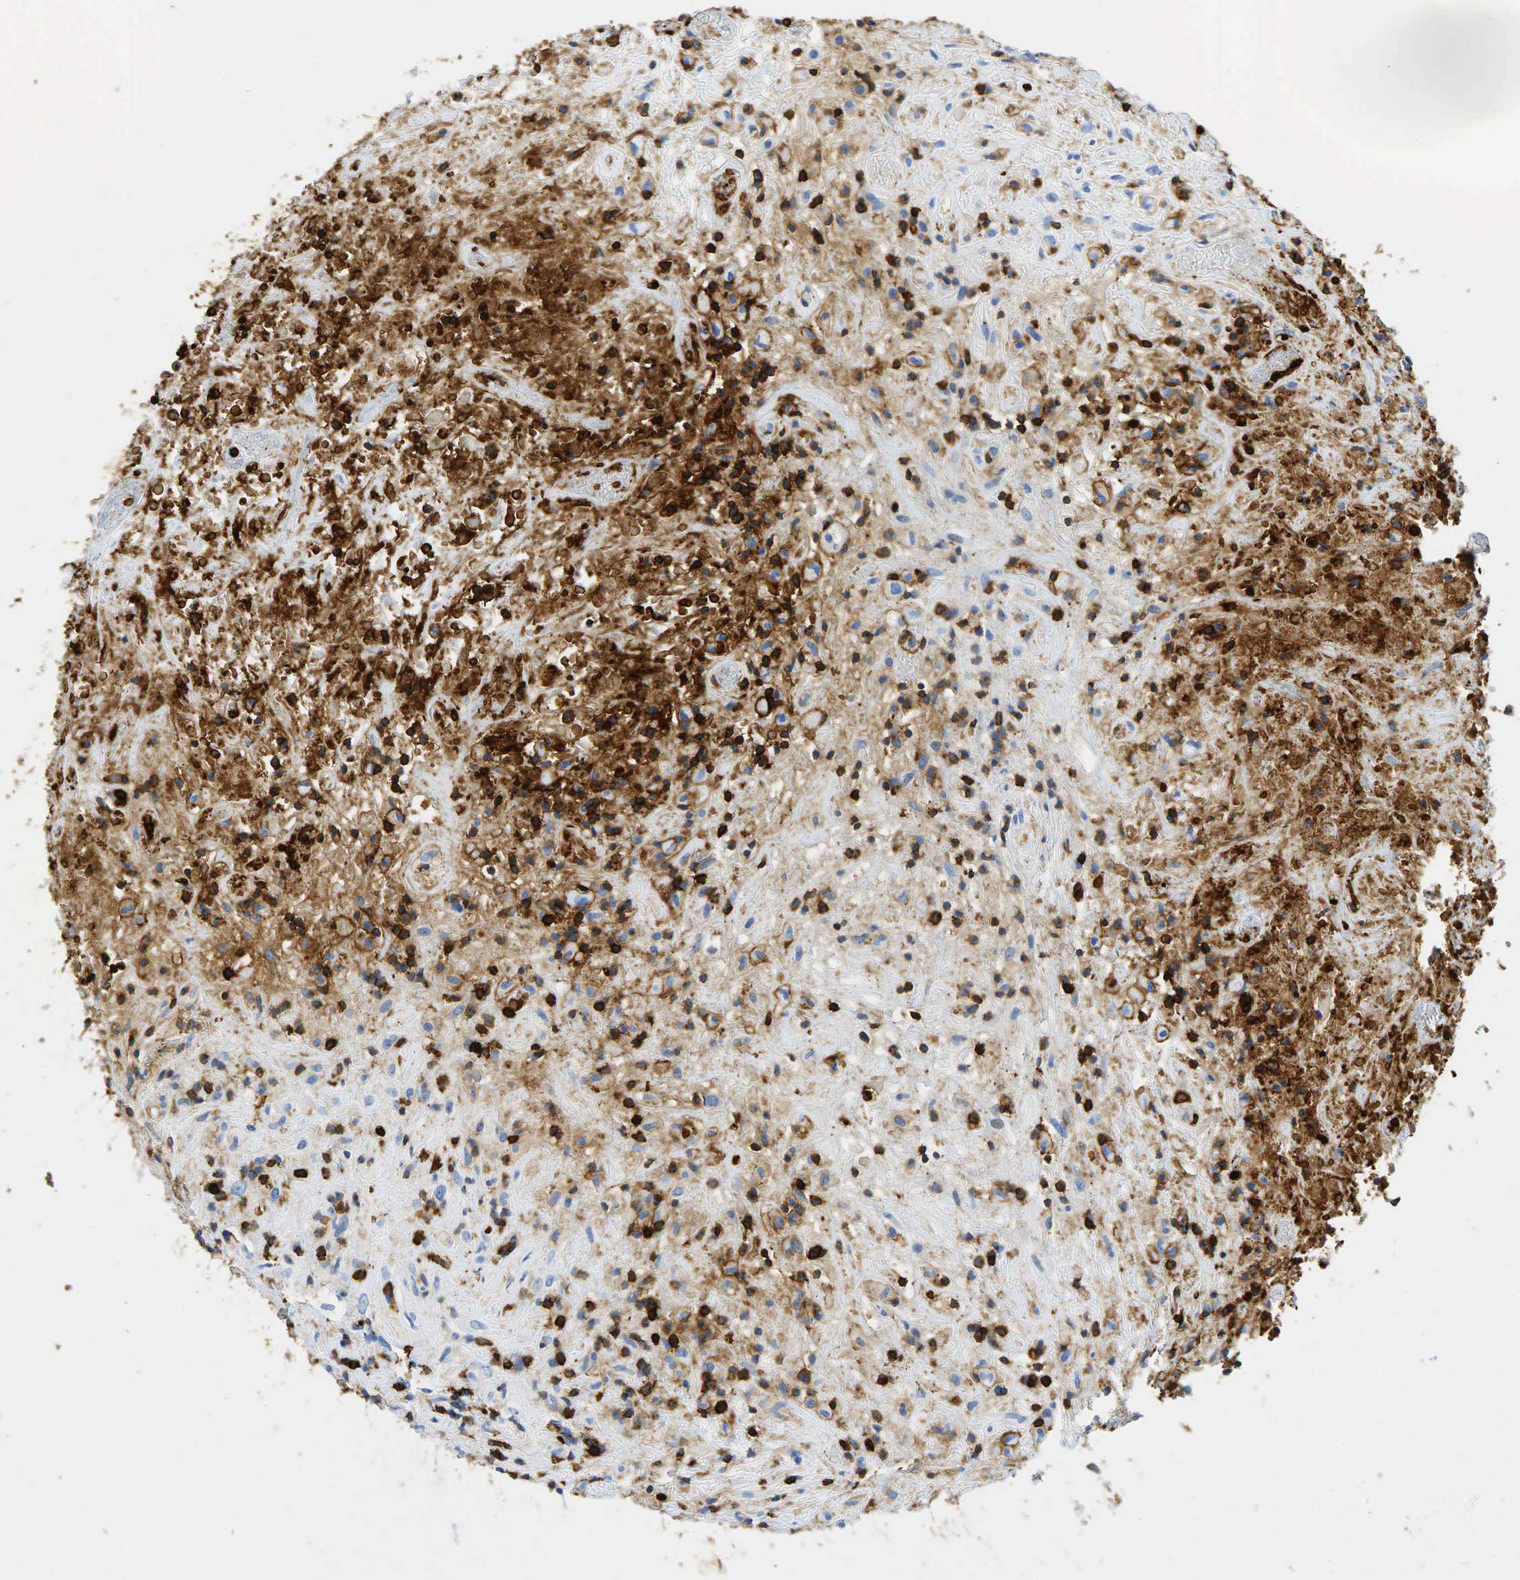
{"staining": {"intensity": "strong", "quantity": ">75%", "location": "cytoplasmic/membranous"}, "tissue": "lymphoma", "cell_type": "Tumor cells", "image_type": "cancer", "snomed": [{"axis": "morphology", "description": "Hodgkin's disease, NOS"}, {"axis": "topography", "description": "Lymph node"}], "caption": "A high-resolution photomicrograph shows immunohistochemistry staining of Hodgkin's disease, which exhibits strong cytoplasmic/membranous positivity in approximately >75% of tumor cells.", "gene": "PTPRC", "patient": {"sex": "male", "age": 46}}